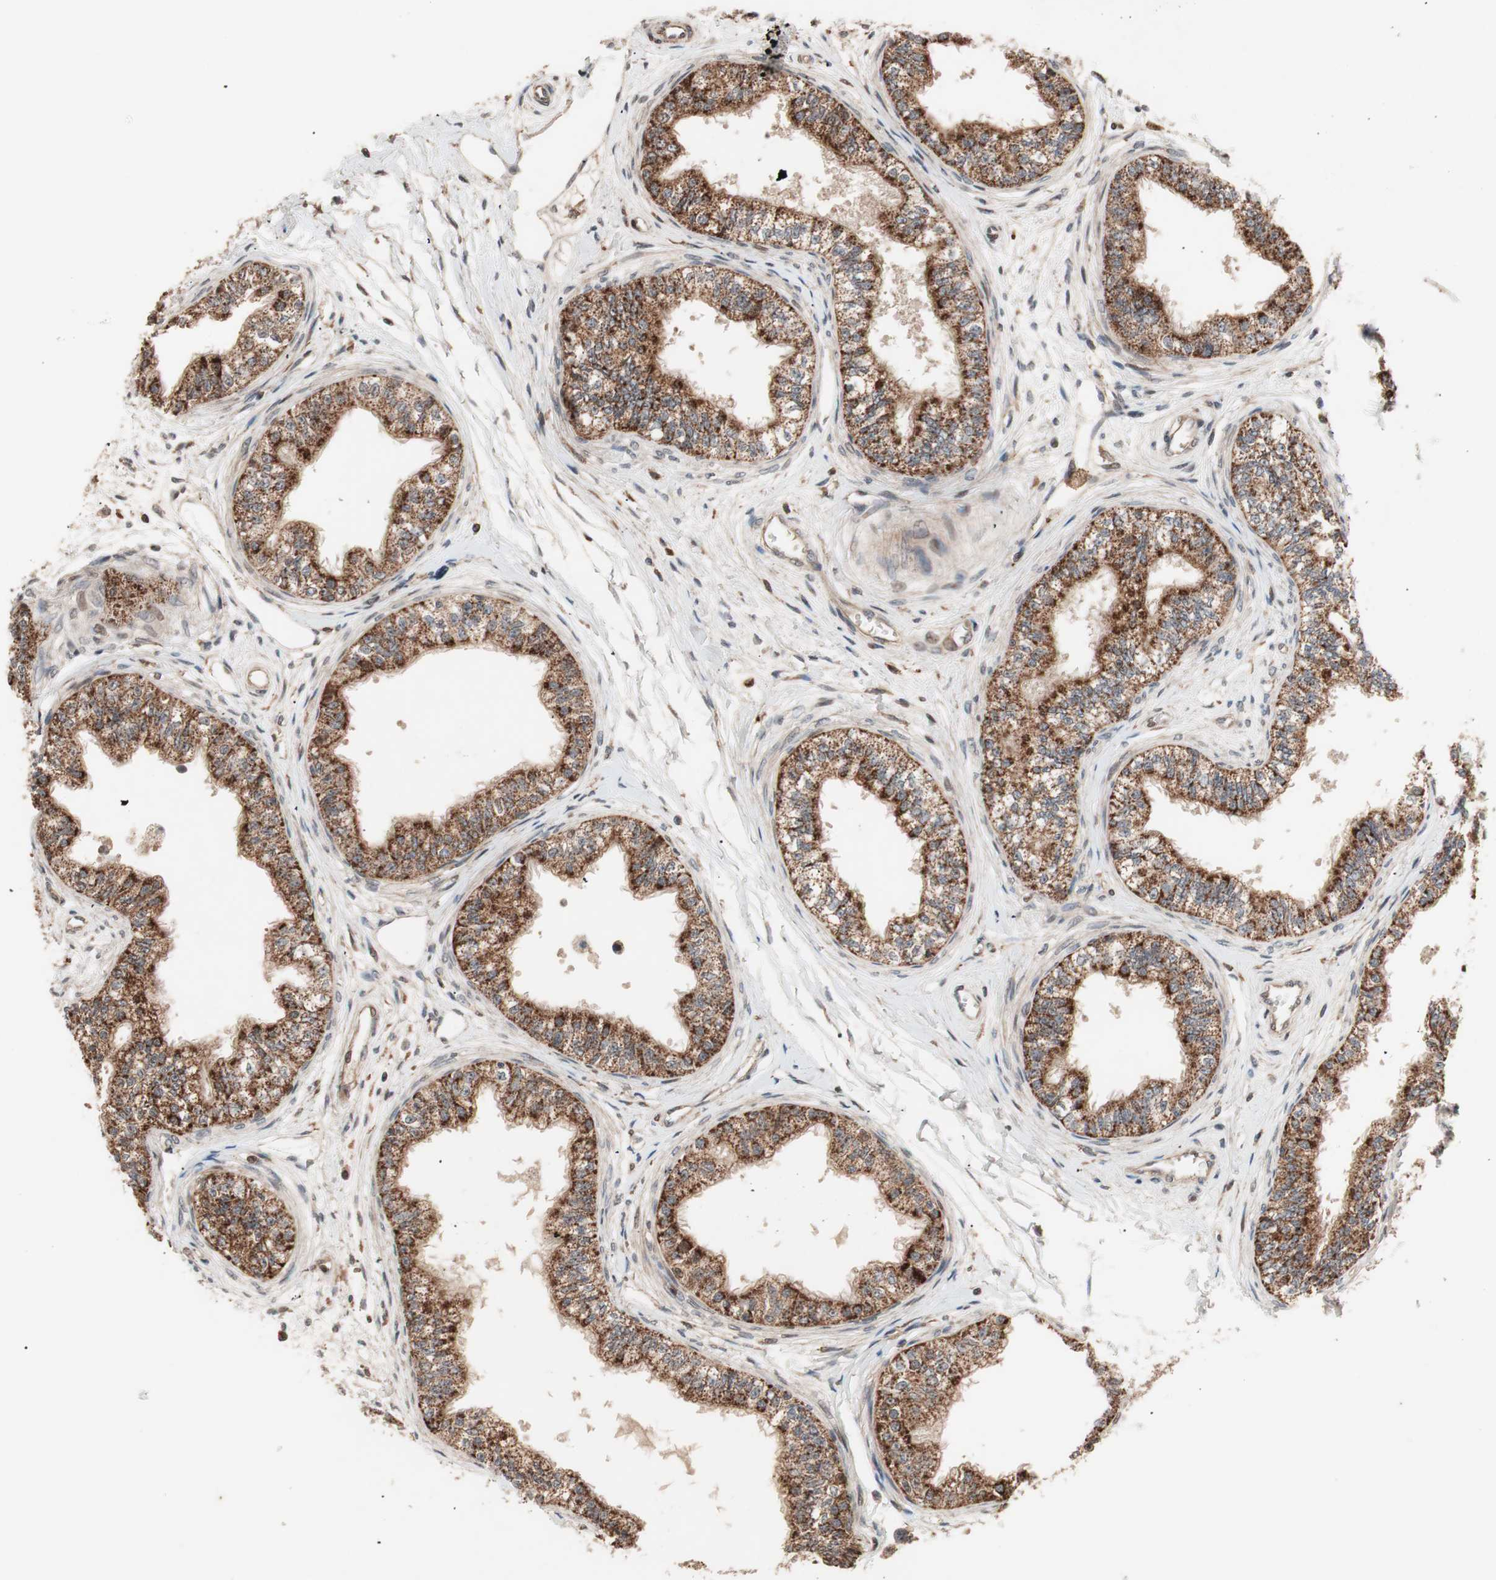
{"staining": {"intensity": "strong", "quantity": ">75%", "location": "cytoplasmic/membranous"}, "tissue": "epididymis", "cell_type": "Glandular cells", "image_type": "normal", "snomed": [{"axis": "morphology", "description": "Normal tissue, NOS"}, {"axis": "morphology", "description": "Adenocarcinoma, metastatic, NOS"}, {"axis": "topography", "description": "Testis"}, {"axis": "topography", "description": "Epididymis"}], "caption": "IHC image of normal epididymis stained for a protein (brown), which demonstrates high levels of strong cytoplasmic/membranous positivity in approximately >75% of glandular cells.", "gene": "NF2", "patient": {"sex": "male", "age": 26}}